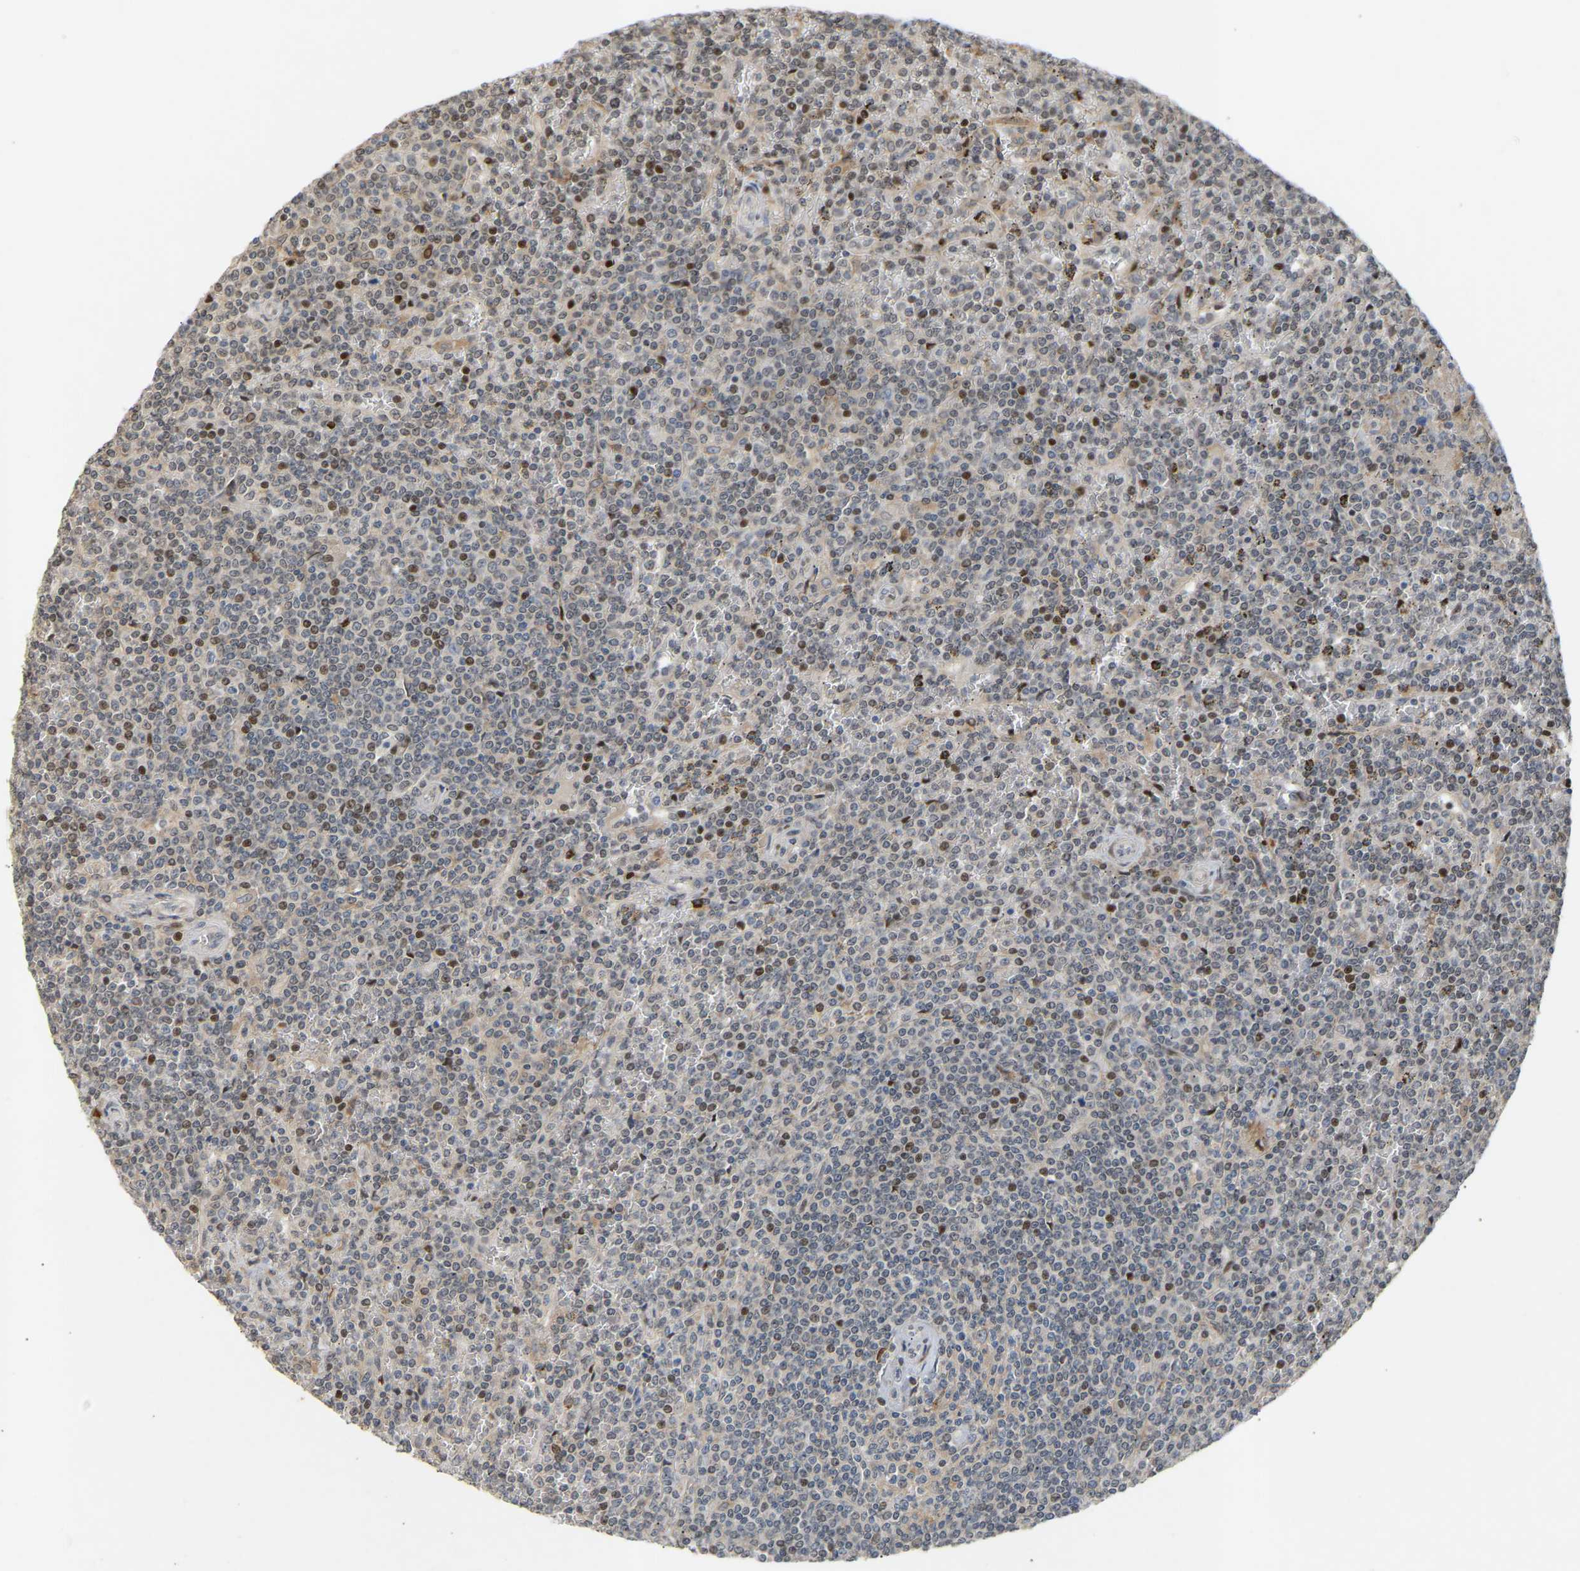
{"staining": {"intensity": "moderate", "quantity": "<25%", "location": "nuclear"}, "tissue": "lymphoma", "cell_type": "Tumor cells", "image_type": "cancer", "snomed": [{"axis": "morphology", "description": "Malignant lymphoma, non-Hodgkin's type, Low grade"}, {"axis": "topography", "description": "Spleen"}], "caption": "Immunohistochemical staining of malignant lymphoma, non-Hodgkin's type (low-grade) shows low levels of moderate nuclear staining in about <25% of tumor cells. Ihc stains the protein in brown and the nuclei are stained blue.", "gene": "PTPN4", "patient": {"sex": "female", "age": 19}}